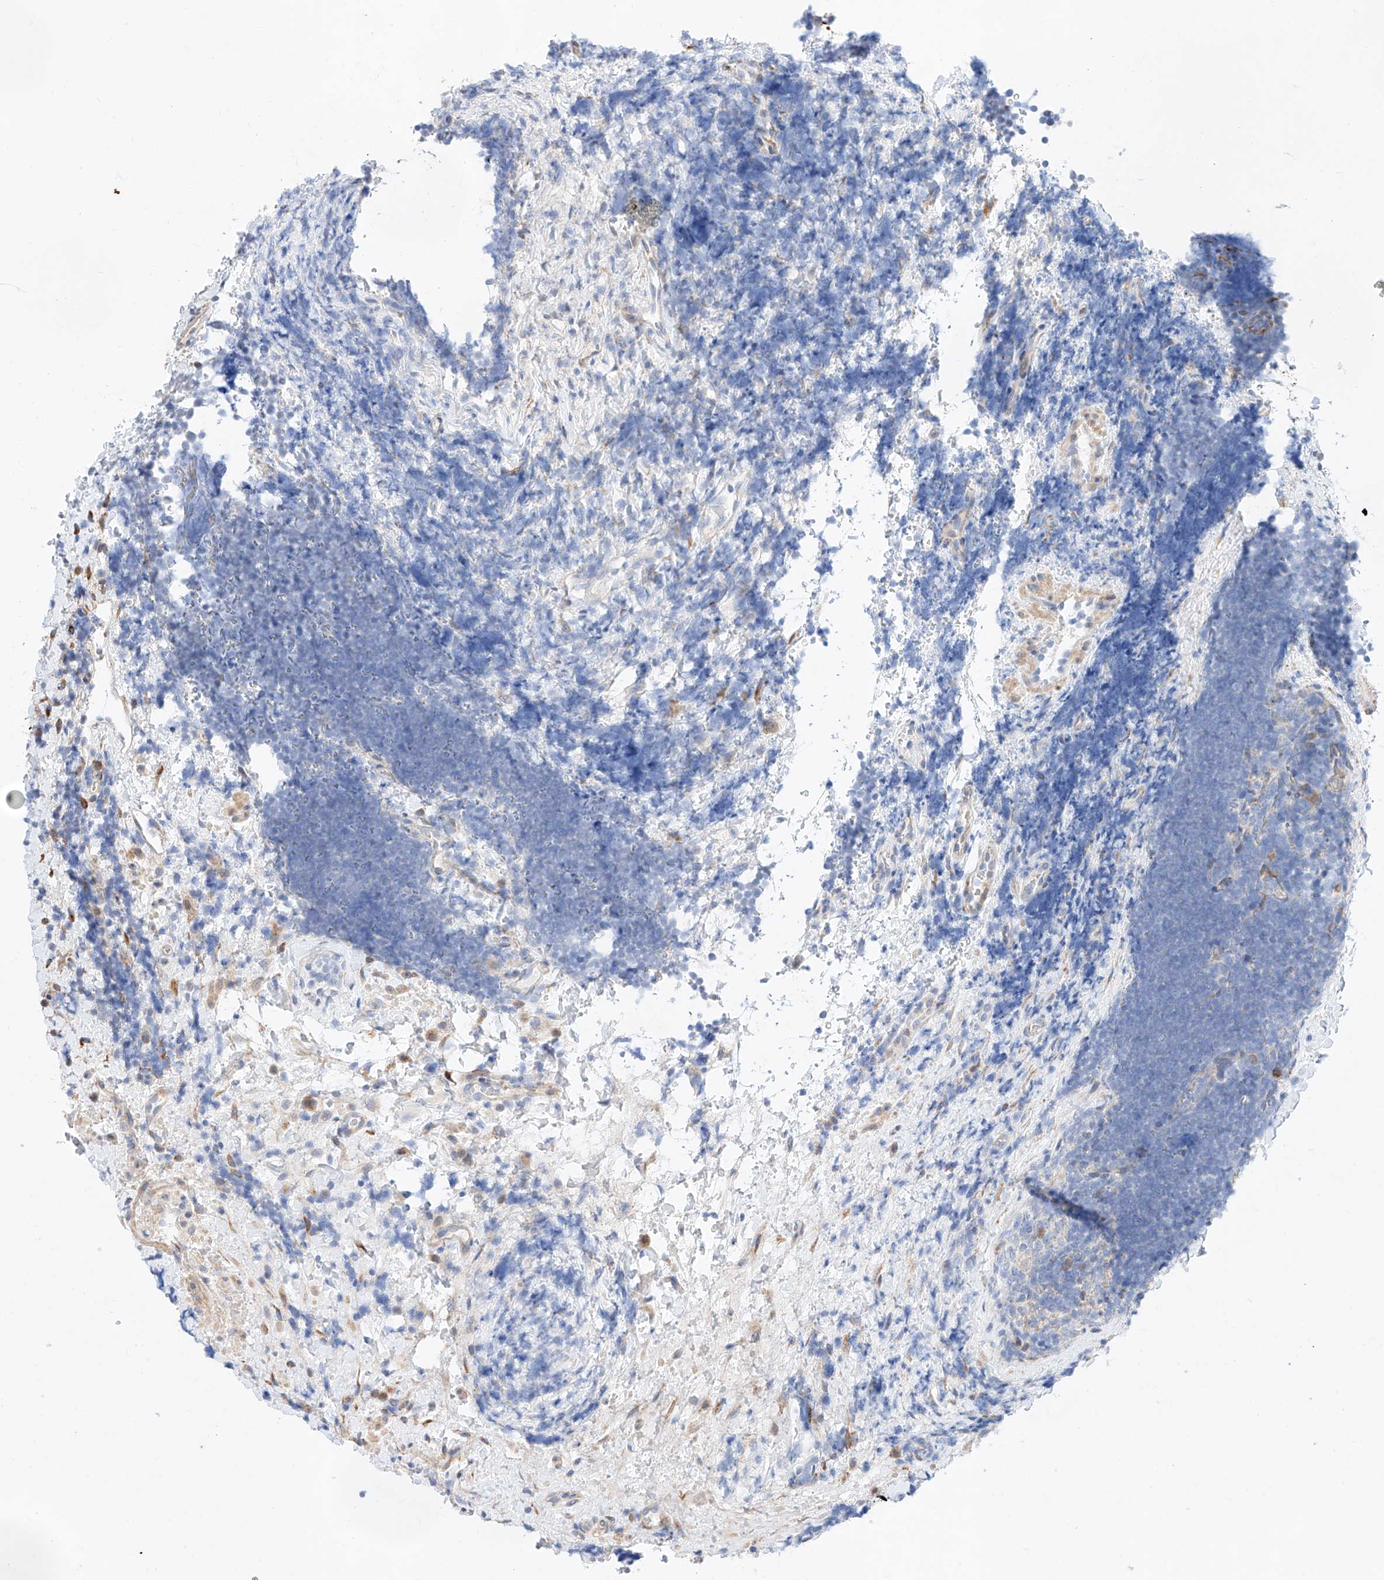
{"staining": {"intensity": "negative", "quantity": "none", "location": "none"}, "tissue": "lymphoma", "cell_type": "Tumor cells", "image_type": "cancer", "snomed": [{"axis": "morphology", "description": "Malignant lymphoma, non-Hodgkin's type, High grade"}, {"axis": "topography", "description": "Lymph node"}], "caption": "Immunohistochemistry (IHC) micrograph of neoplastic tissue: human lymphoma stained with DAB reveals no significant protein positivity in tumor cells.", "gene": "ATP9B", "patient": {"sex": "male", "age": 13}}